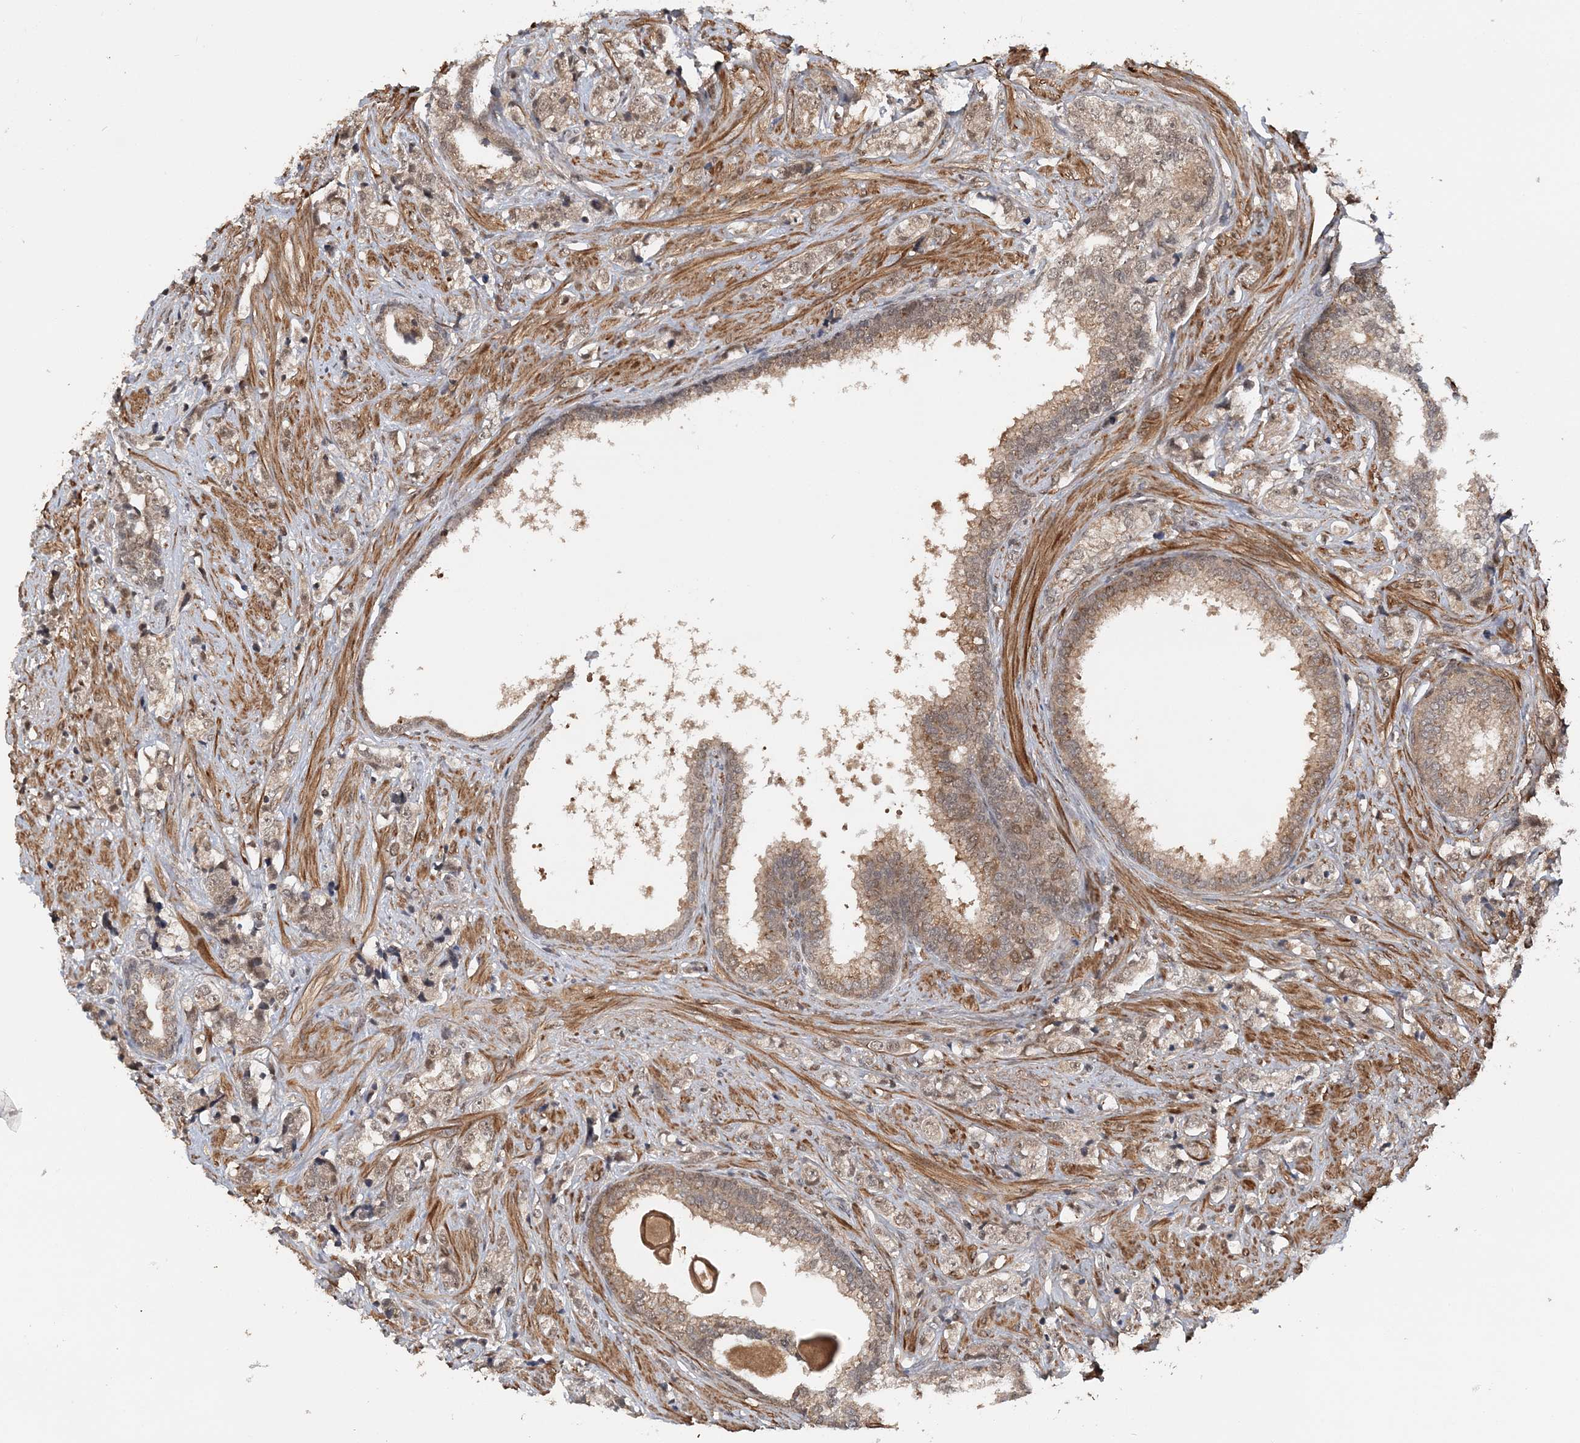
{"staining": {"intensity": "weak", "quantity": ">75%", "location": "cytoplasmic/membranous,nuclear"}, "tissue": "prostate cancer", "cell_type": "Tumor cells", "image_type": "cancer", "snomed": [{"axis": "morphology", "description": "Adenocarcinoma, High grade"}, {"axis": "topography", "description": "Prostate"}], "caption": "Prostate high-grade adenocarcinoma tissue shows weak cytoplasmic/membranous and nuclear expression in approximately >75% of tumor cells, visualized by immunohistochemistry.", "gene": "TSHZ2", "patient": {"sex": "male", "age": 69}}